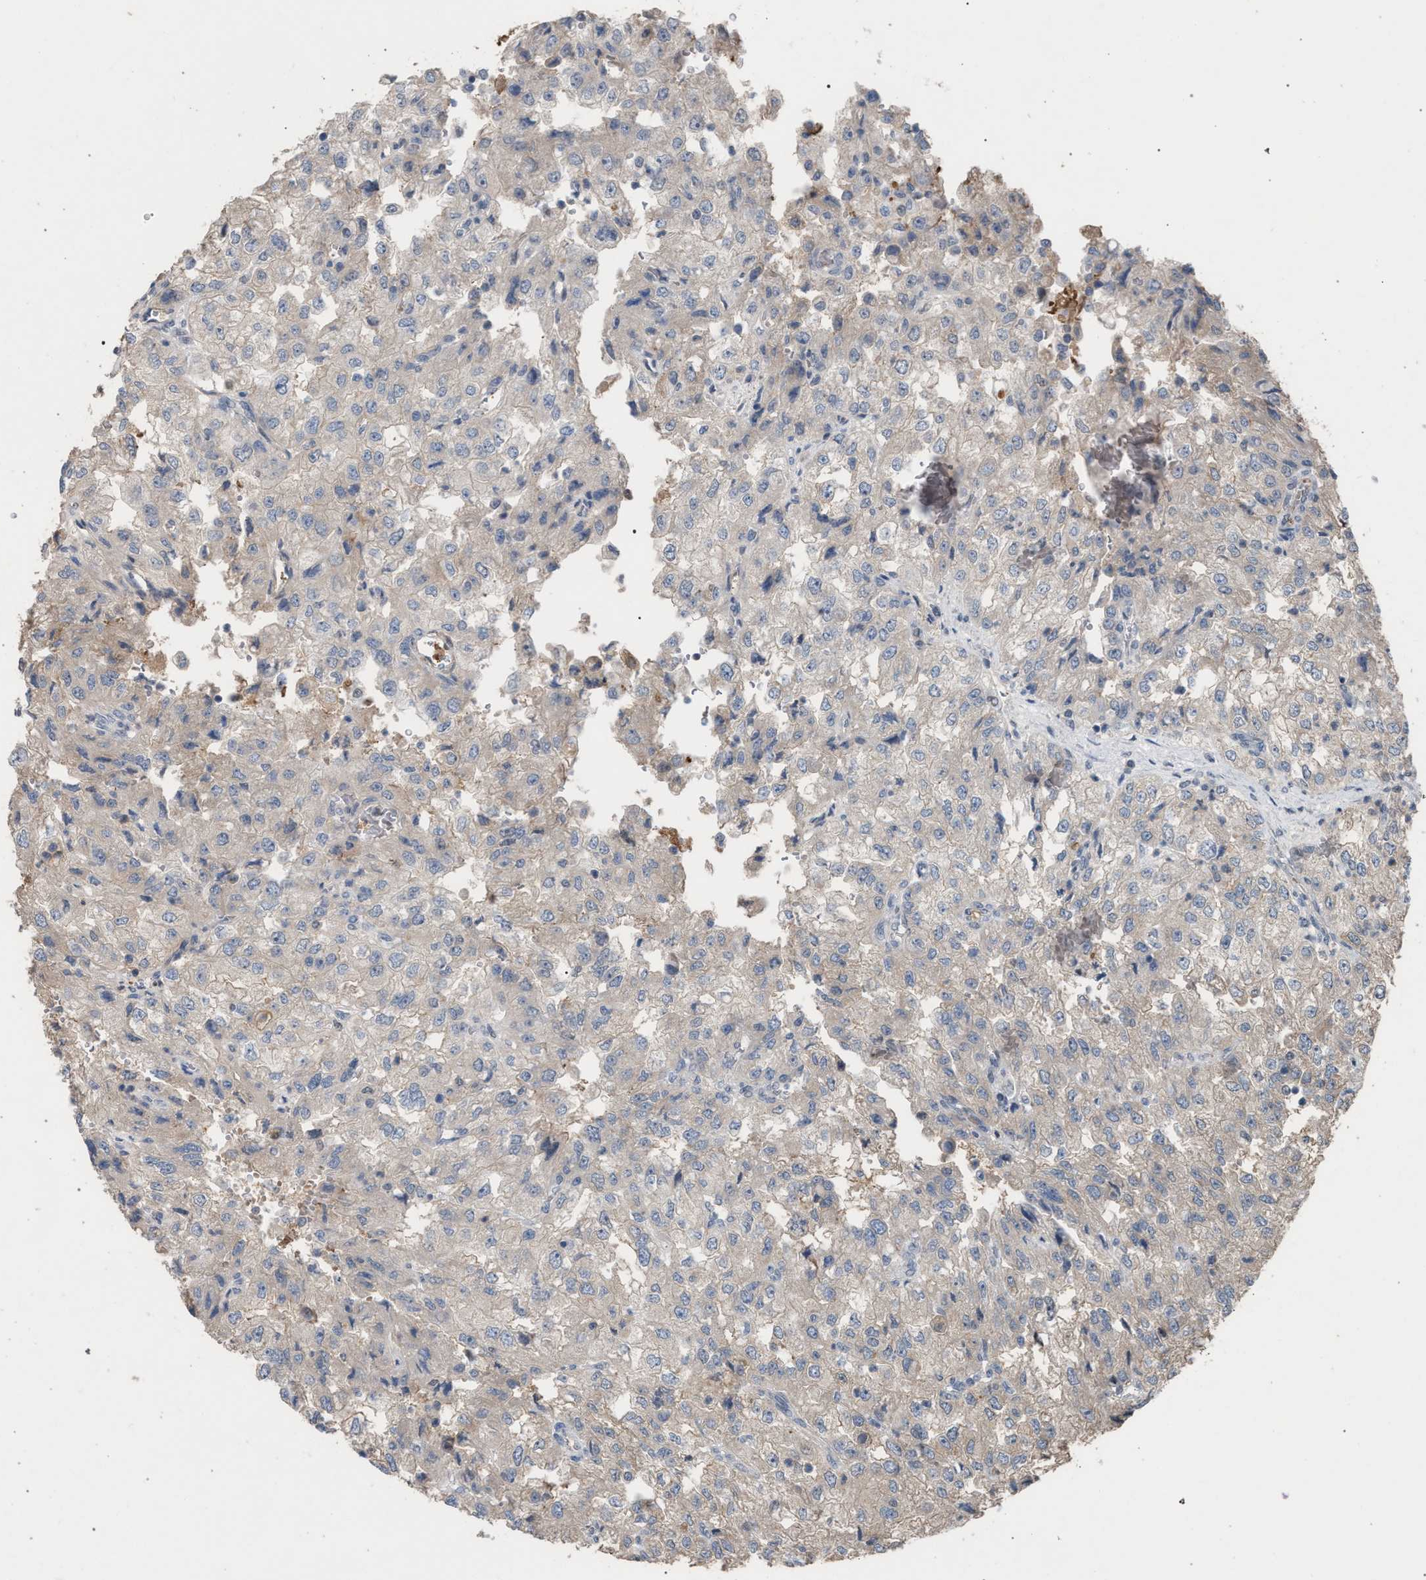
{"staining": {"intensity": "weak", "quantity": "<25%", "location": "cytoplasmic/membranous"}, "tissue": "renal cancer", "cell_type": "Tumor cells", "image_type": "cancer", "snomed": [{"axis": "morphology", "description": "Adenocarcinoma, NOS"}, {"axis": "topography", "description": "Kidney"}], "caption": "Immunohistochemical staining of human renal adenocarcinoma exhibits no significant positivity in tumor cells.", "gene": "TECPR1", "patient": {"sex": "female", "age": 54}}